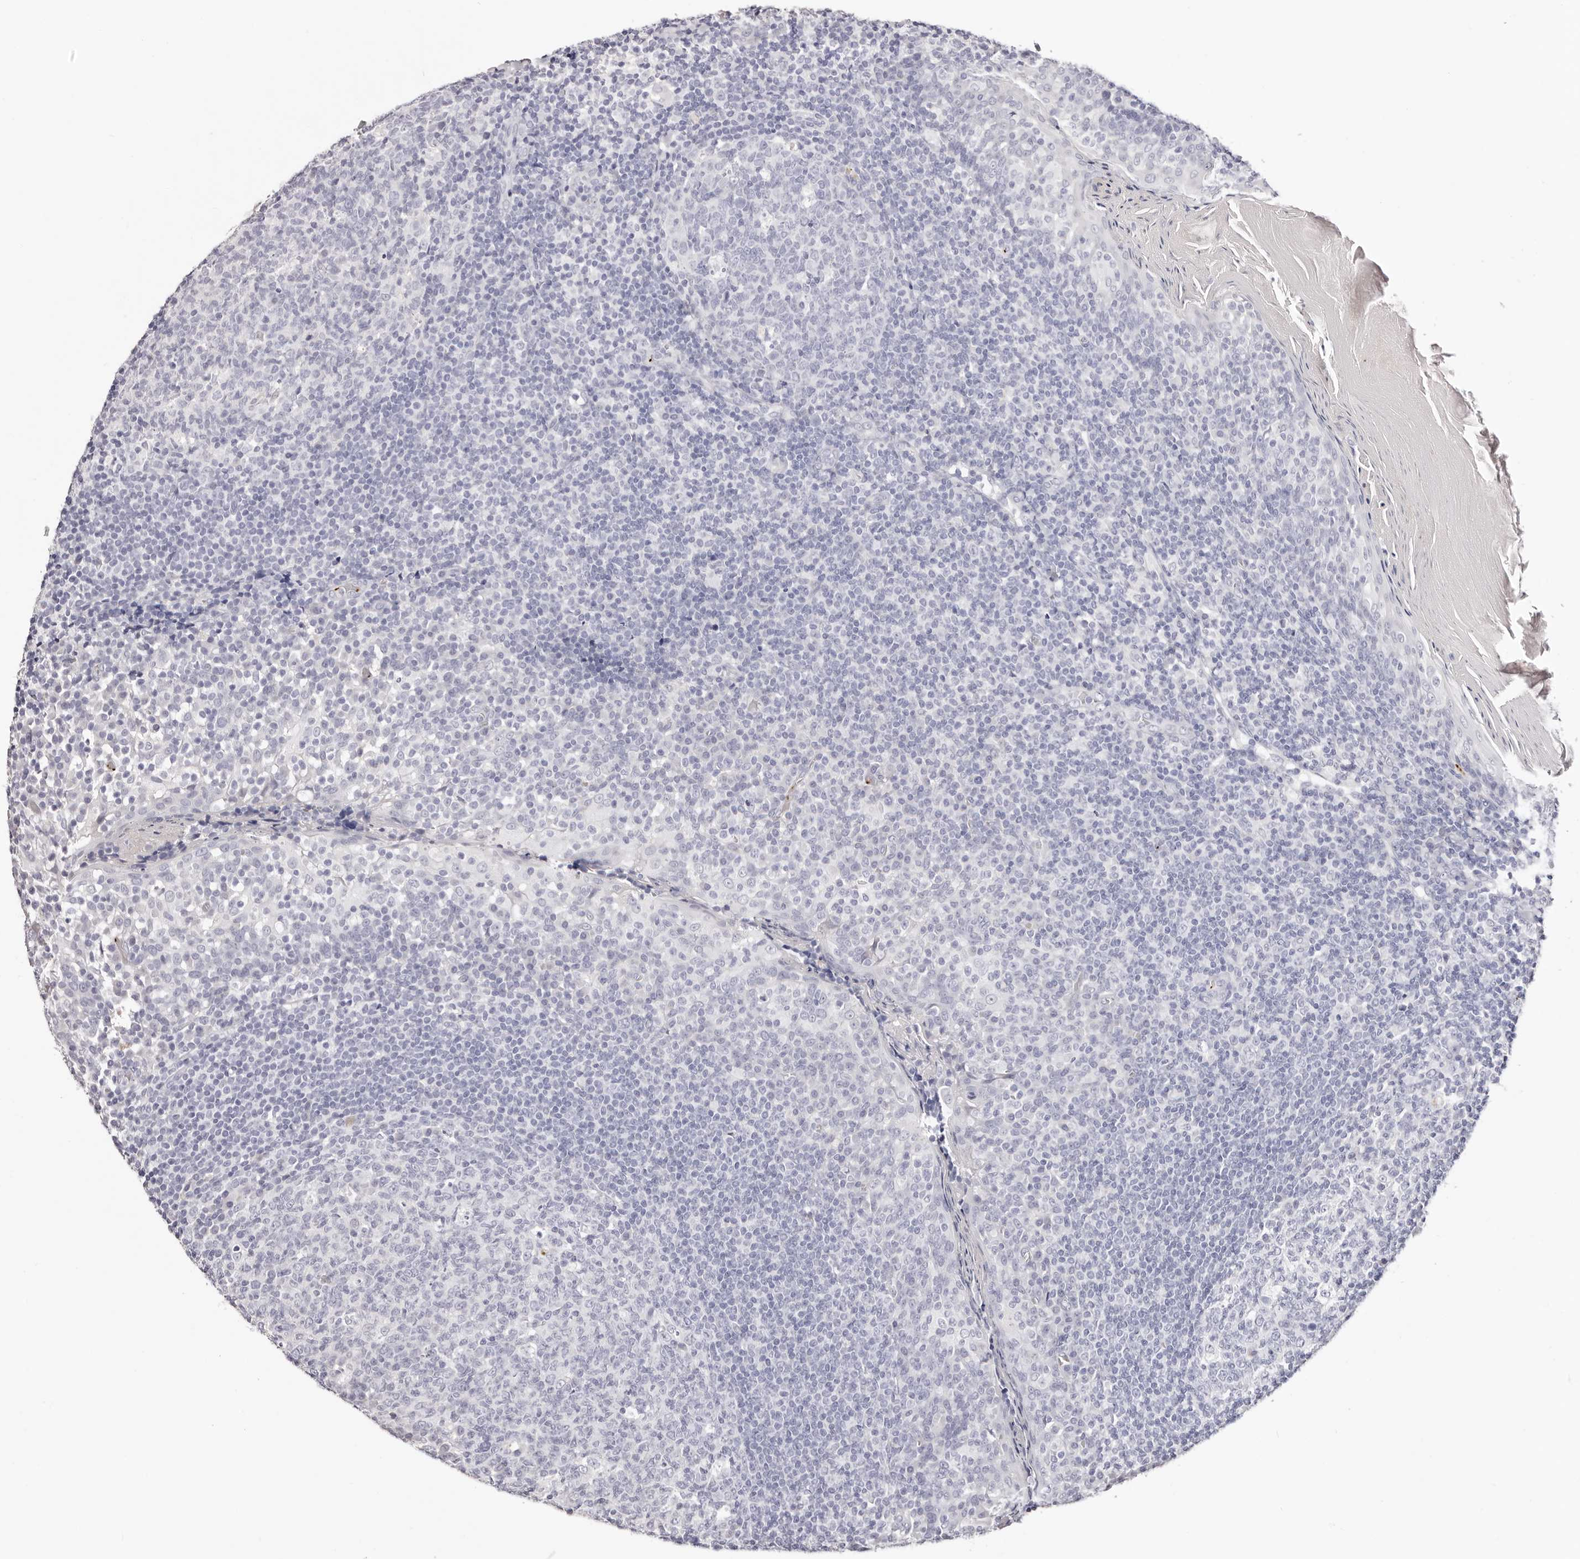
{"staining": {"intensity": "negative", "quantity": "none", "location": "none"}, "tissue": "tonsil", "cell_type": "Germinal center cells", "image_type": "normal", "snomed": [{"axis": "morphology", "description": "Normal tissue, NOS"}, {"axis": "topography", "description": "Tonsil"}], "caption": "High power microscopy photomicrograph of an IHC image of unremarkable tonsil, revealing no significant expression in germinal center cells.", "gene": "PF4", "patient": {"sex": "female", "age": 19}}